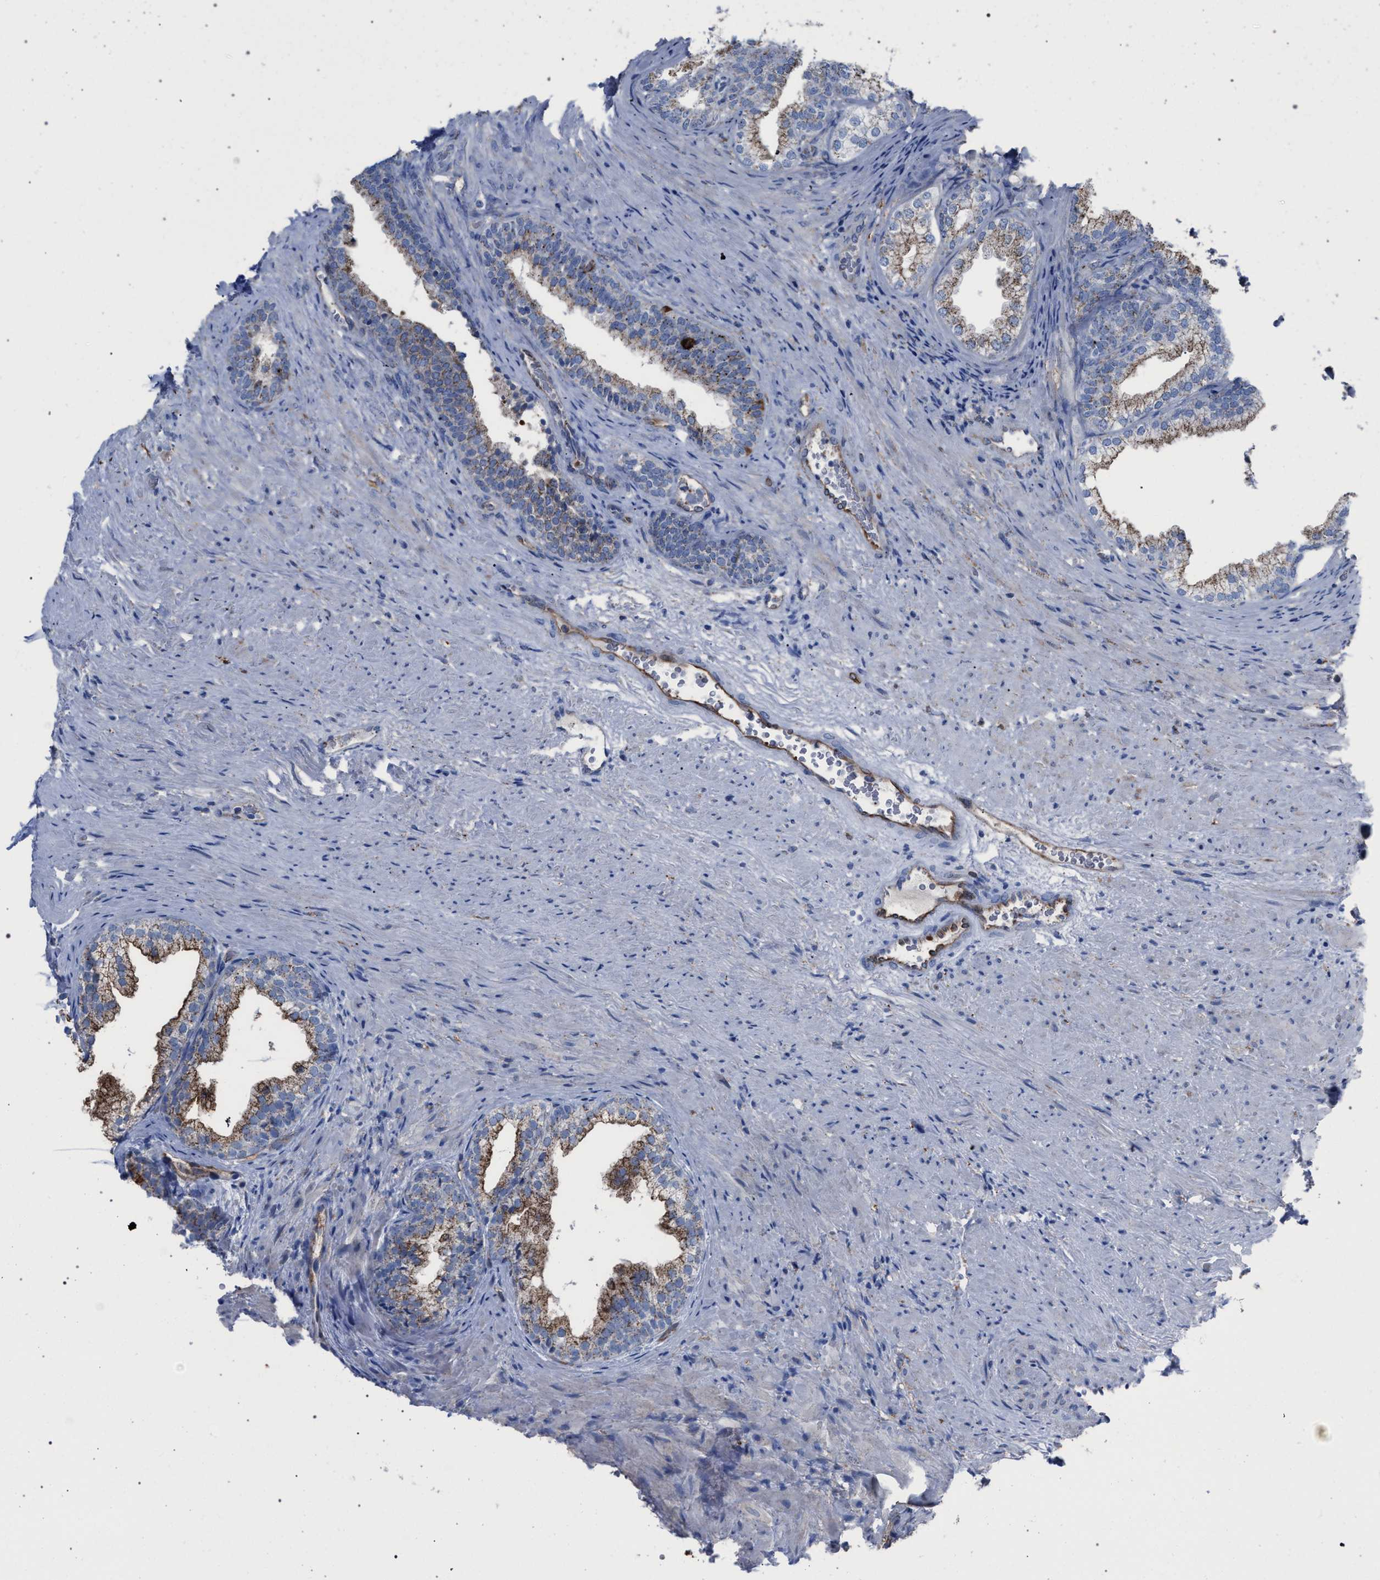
{"staining": {"intensity": "strong", "quantity": ">75%", "location": "cytoplasmic/membranous"}, "tissue": "prostate", "cell_type": "Glandular cells", "image_type": "normal", "snomed": [{"axis": "morphology", "description": "Normal tissue, NOS"}, {"axis": "topography", "description": "Prostate"}], "caption": "Immunohistochemistry (IHC) of unremarkable human prostate displays high levels of strong cytoplasmic/membranous expression in about >75% of glandular cells. (DAB IHC with brightfield microscopy, high magnification).", "gene": "HSD17B4", "patient": {"sex": "male", "age": 76}}